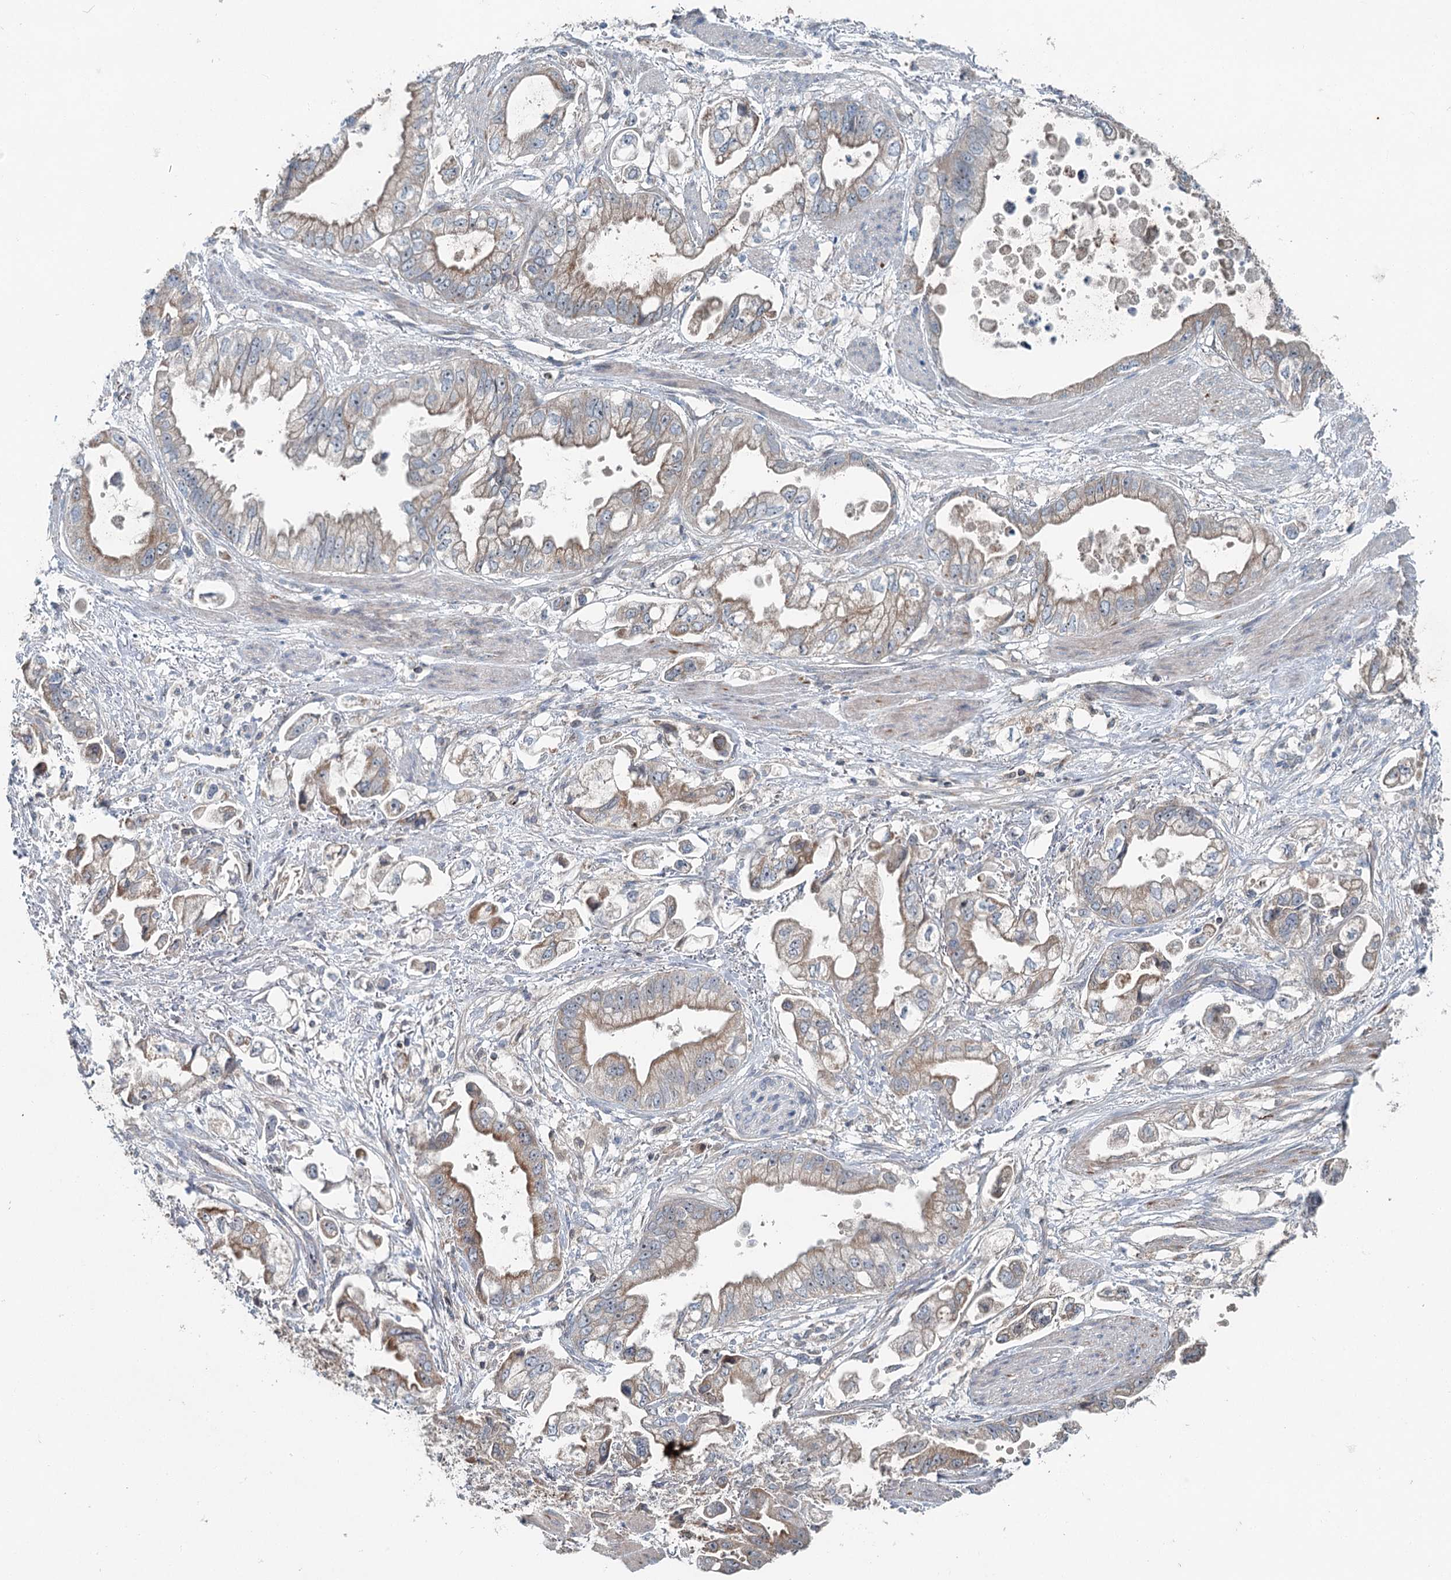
{"staining": {"intensity": "moderate", "quantity": "25%-75%", "location": "cytoplasmic/membranous"}, "tissue": "stomach cancer", "cell_type": "Tumor cells", "image_type": "cancer", "snomed": [{"axis": "morphology", "description": "Adenocarcinoma, NOS"}, {"axis": "topography", "description": "Stomach"}], "caption": "Immunohistochemical staining of human stomach adenocarcinoma exhibits medium levels of moderate cytoplasmic/membranous expression in about 25%-75% of tumor cells. The staining was performed using DAB (3,3'-diaminobenzidine), with brown indicating positive protein expression. Nuclei are stained blue with hematoxylin.", "gene": "CHCHD5", "patient": {"sex": "male", "age": 62}}